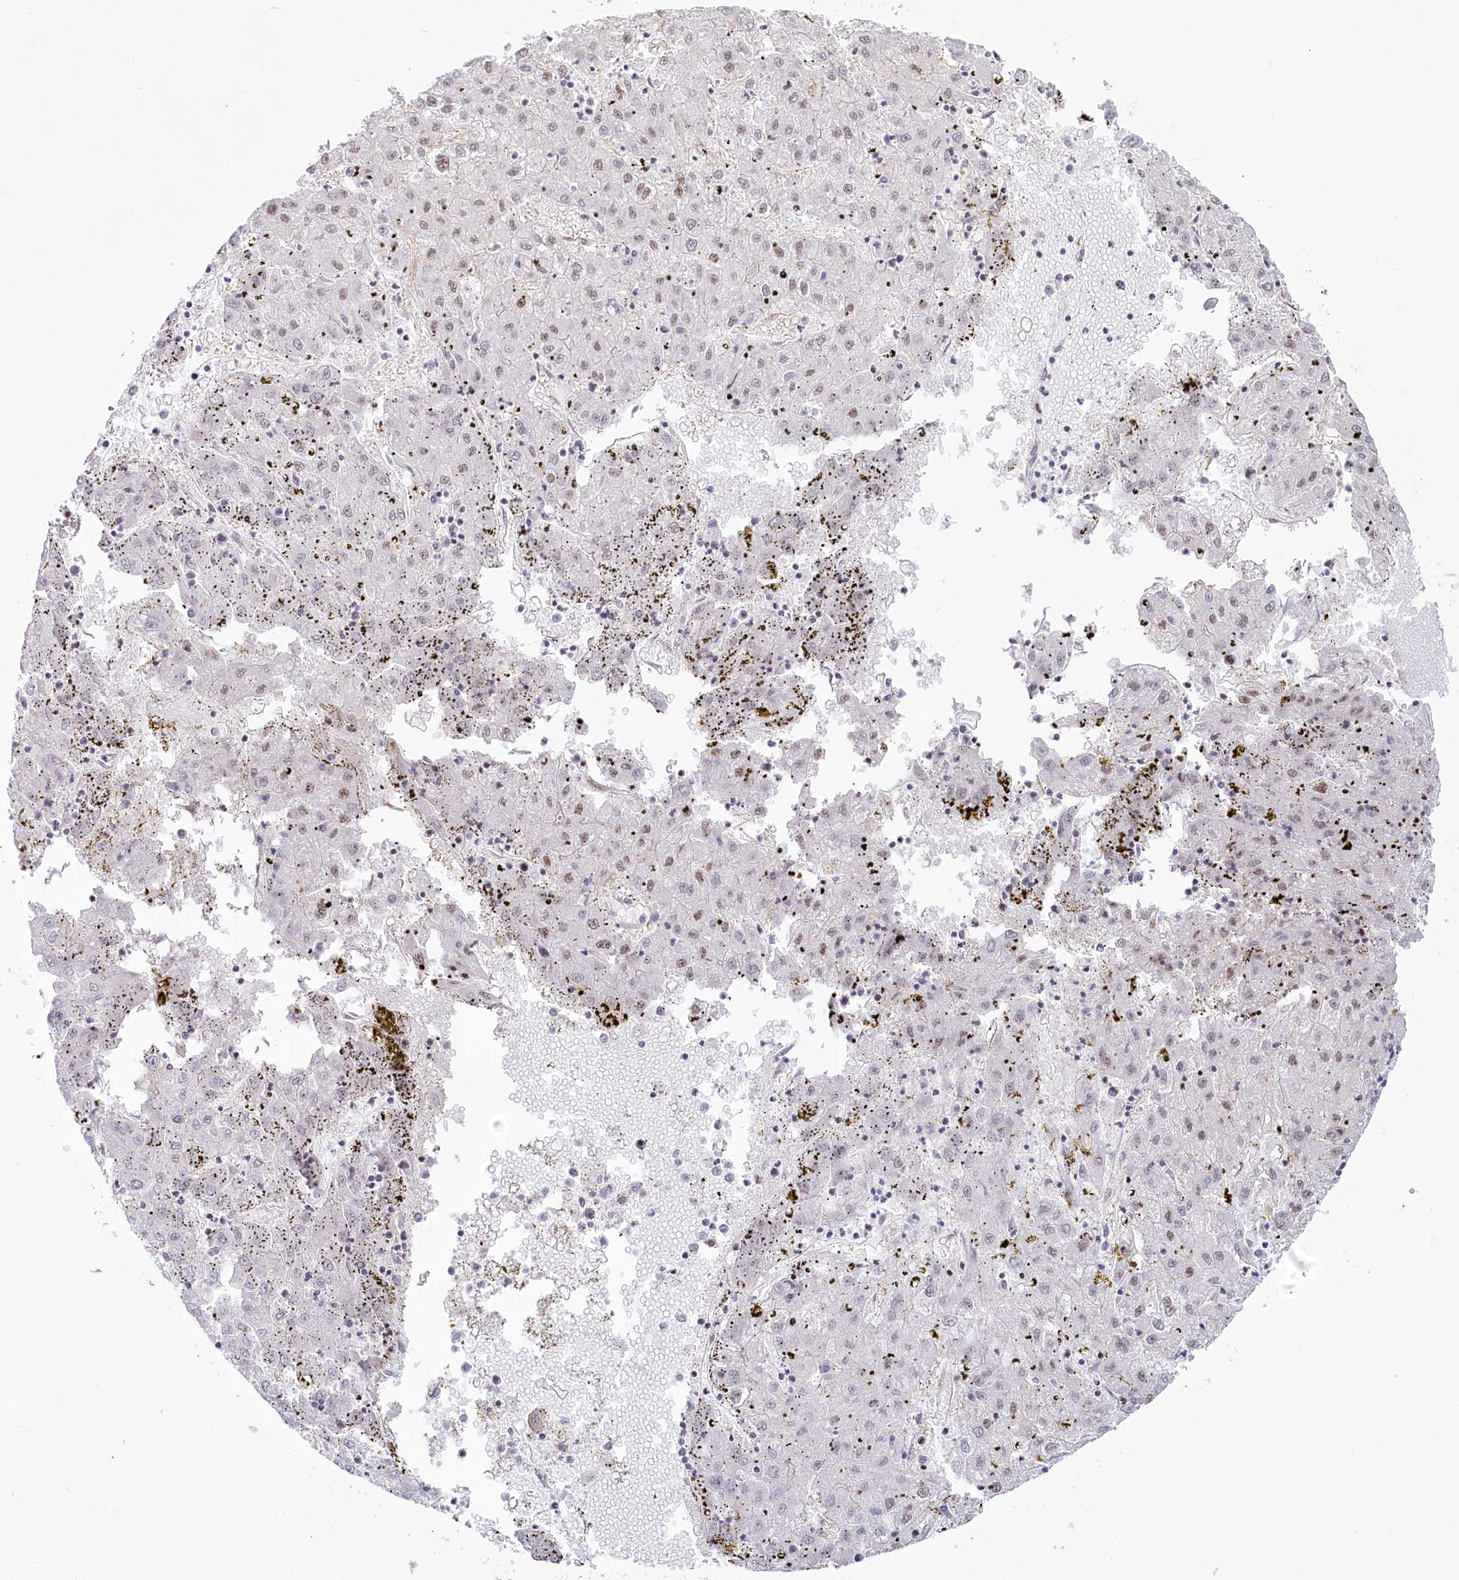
{"staining": {"intensity": "weak", "quantity": "25%-75%", "location": "nuclear"}, "tissue": "liver cancer", "cell_type": "Tumor cells", "image_type": "cancer", "snomed": [{"axis": "morphology", "description": "Carcinoma, Hepatocellular, NOS"}, {"axis": "topography", "description": "Liver"}], "caption": "The histopathology image reveals a brown stain indicating the presence of a protein in the nuclear of tumor cells in liver hepatocellular carcinoma. The staining was performed using DAB, with brown indicating positive protein expression. Nuclei are stained blue with hematoxylin.", "gene": "ABHD8", "patient": {"sex": "male", "age": 72}}